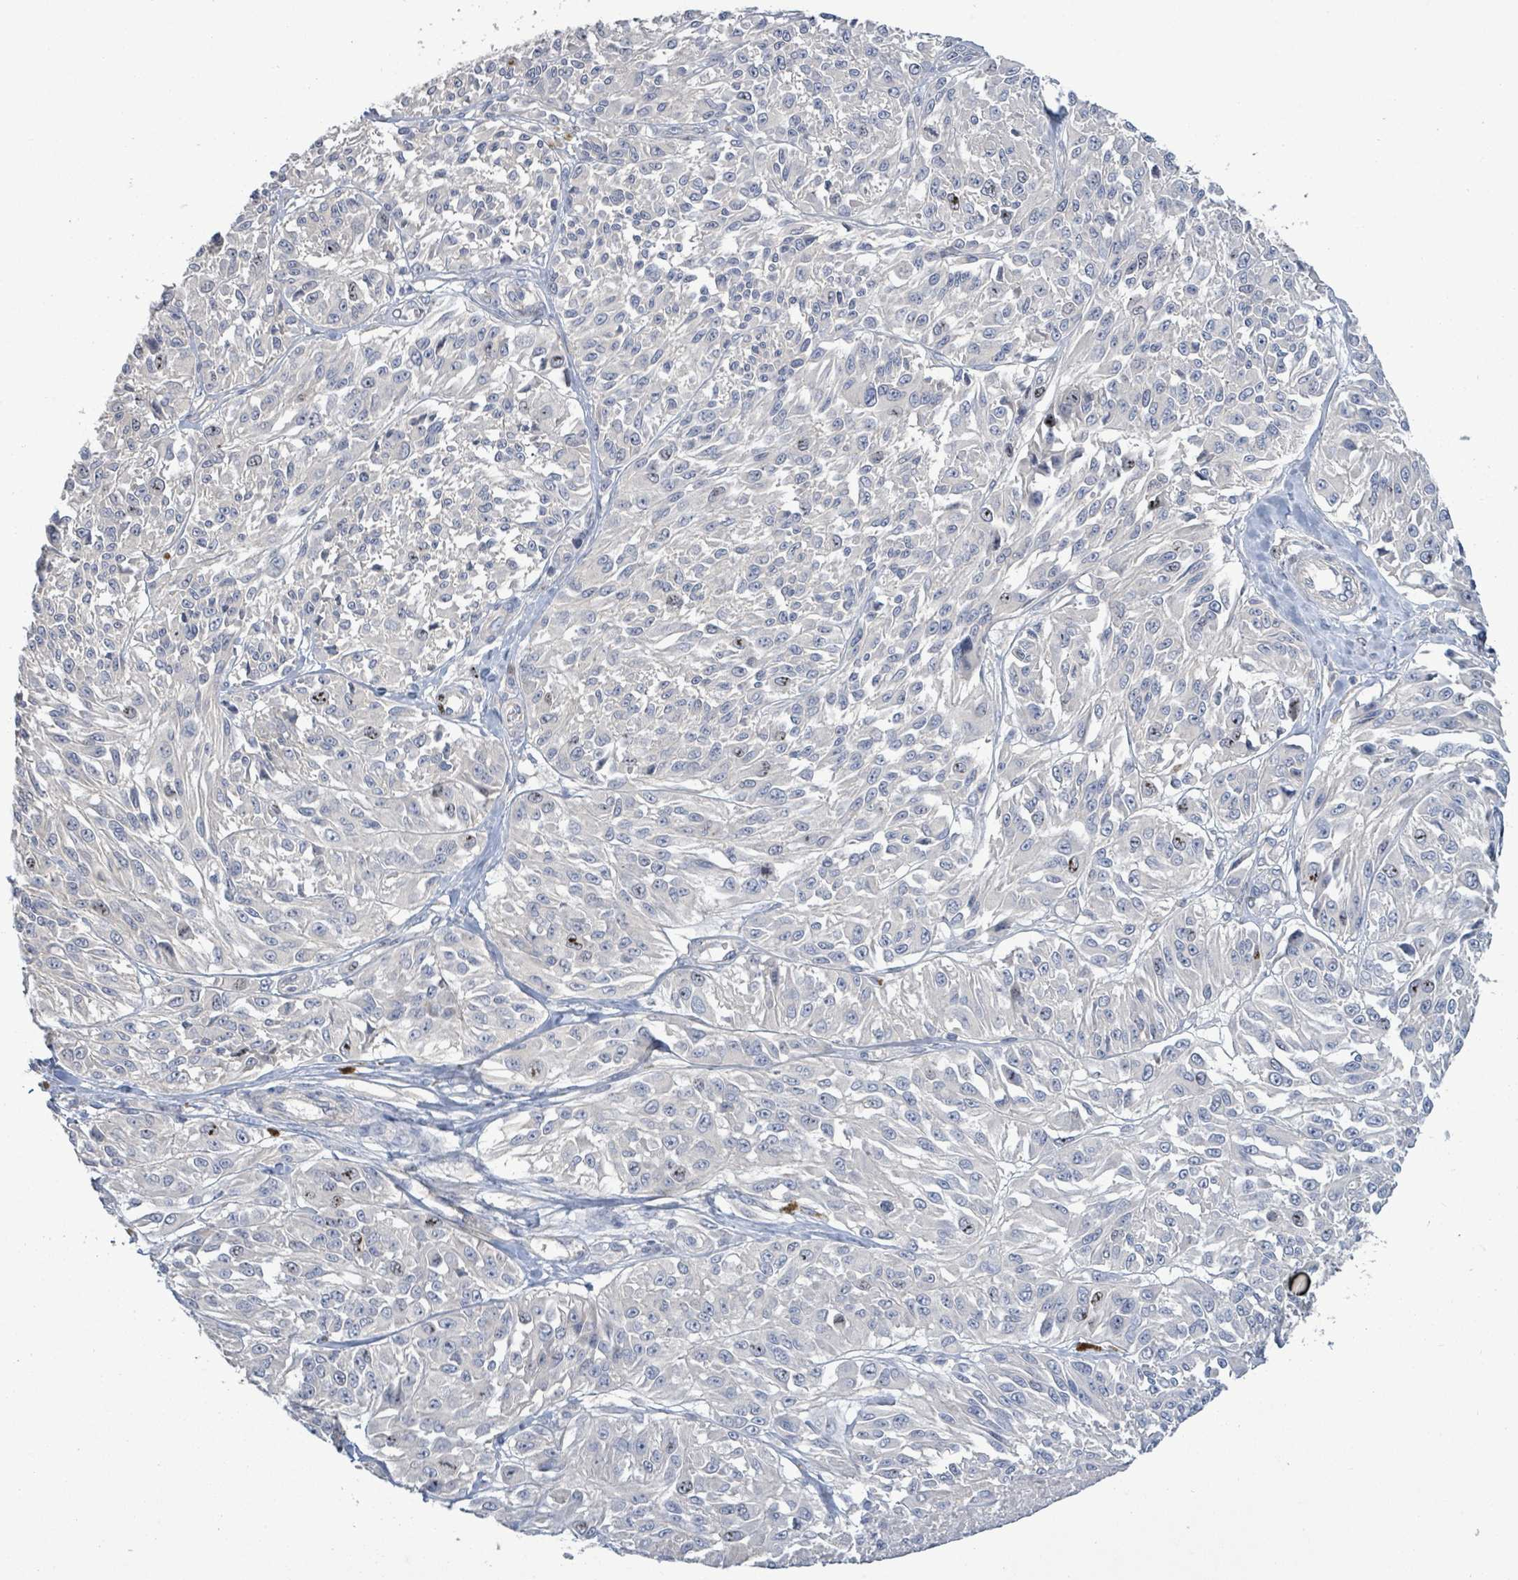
{"staining": {"intensity": "negative", "quantity": "none", "location": "none"}, "tissue": "melanoma", "cell_type": "Tumor cells", "image_type": "cancer", "snomed": [{"axis": "morphology", "description": "Malignant melanoma, NOS"}, {"axis": "topography", "description": "Skin"}], "caption": "Tumor cells show no significant protein expression in malignant melanoma. (IHC, brightfield microscopy, high magnification).", "gene": "KRAS", "patient": {"sex": "male", "age": 94}}